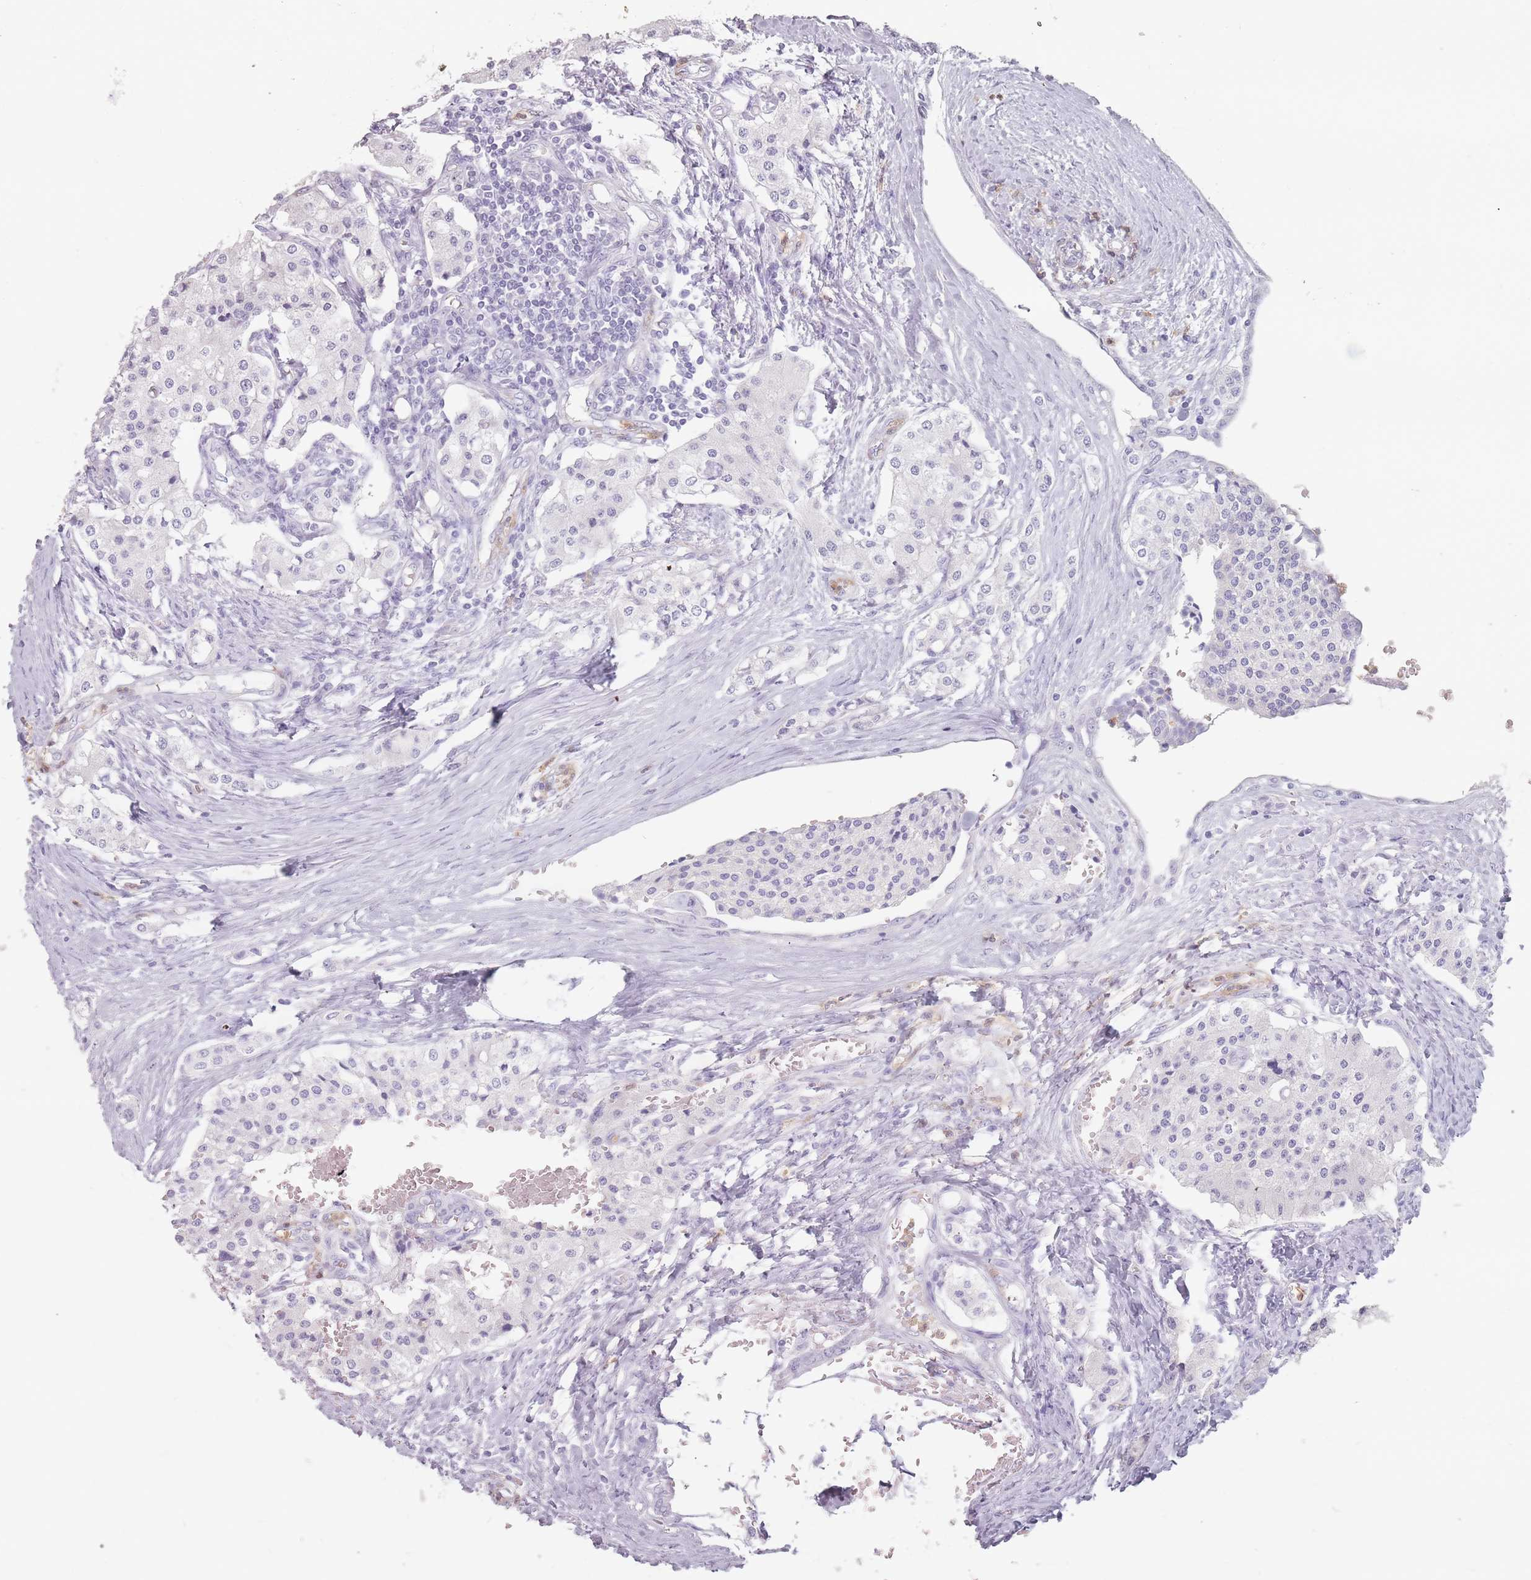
{"staining": {"intensity": "negative", "quantity": "none", "location": "none"}, "tissue": "carcinoid", "cell_type": "Tumor cells", "image_type": "cancer", "snomed": [{"axis": "morphology", "description": "Carcinoid, malignant, NOS"}, {"axis": "topography", "description": "Colon"}], "caption": "High power microscopy photomicrograph of an immunohistochemistry histopathology image of carcinoid, revealing no significant positivity in tumor cells.", "gene": "ZNF584", "patient": {"sex": "female", "age": 52}}